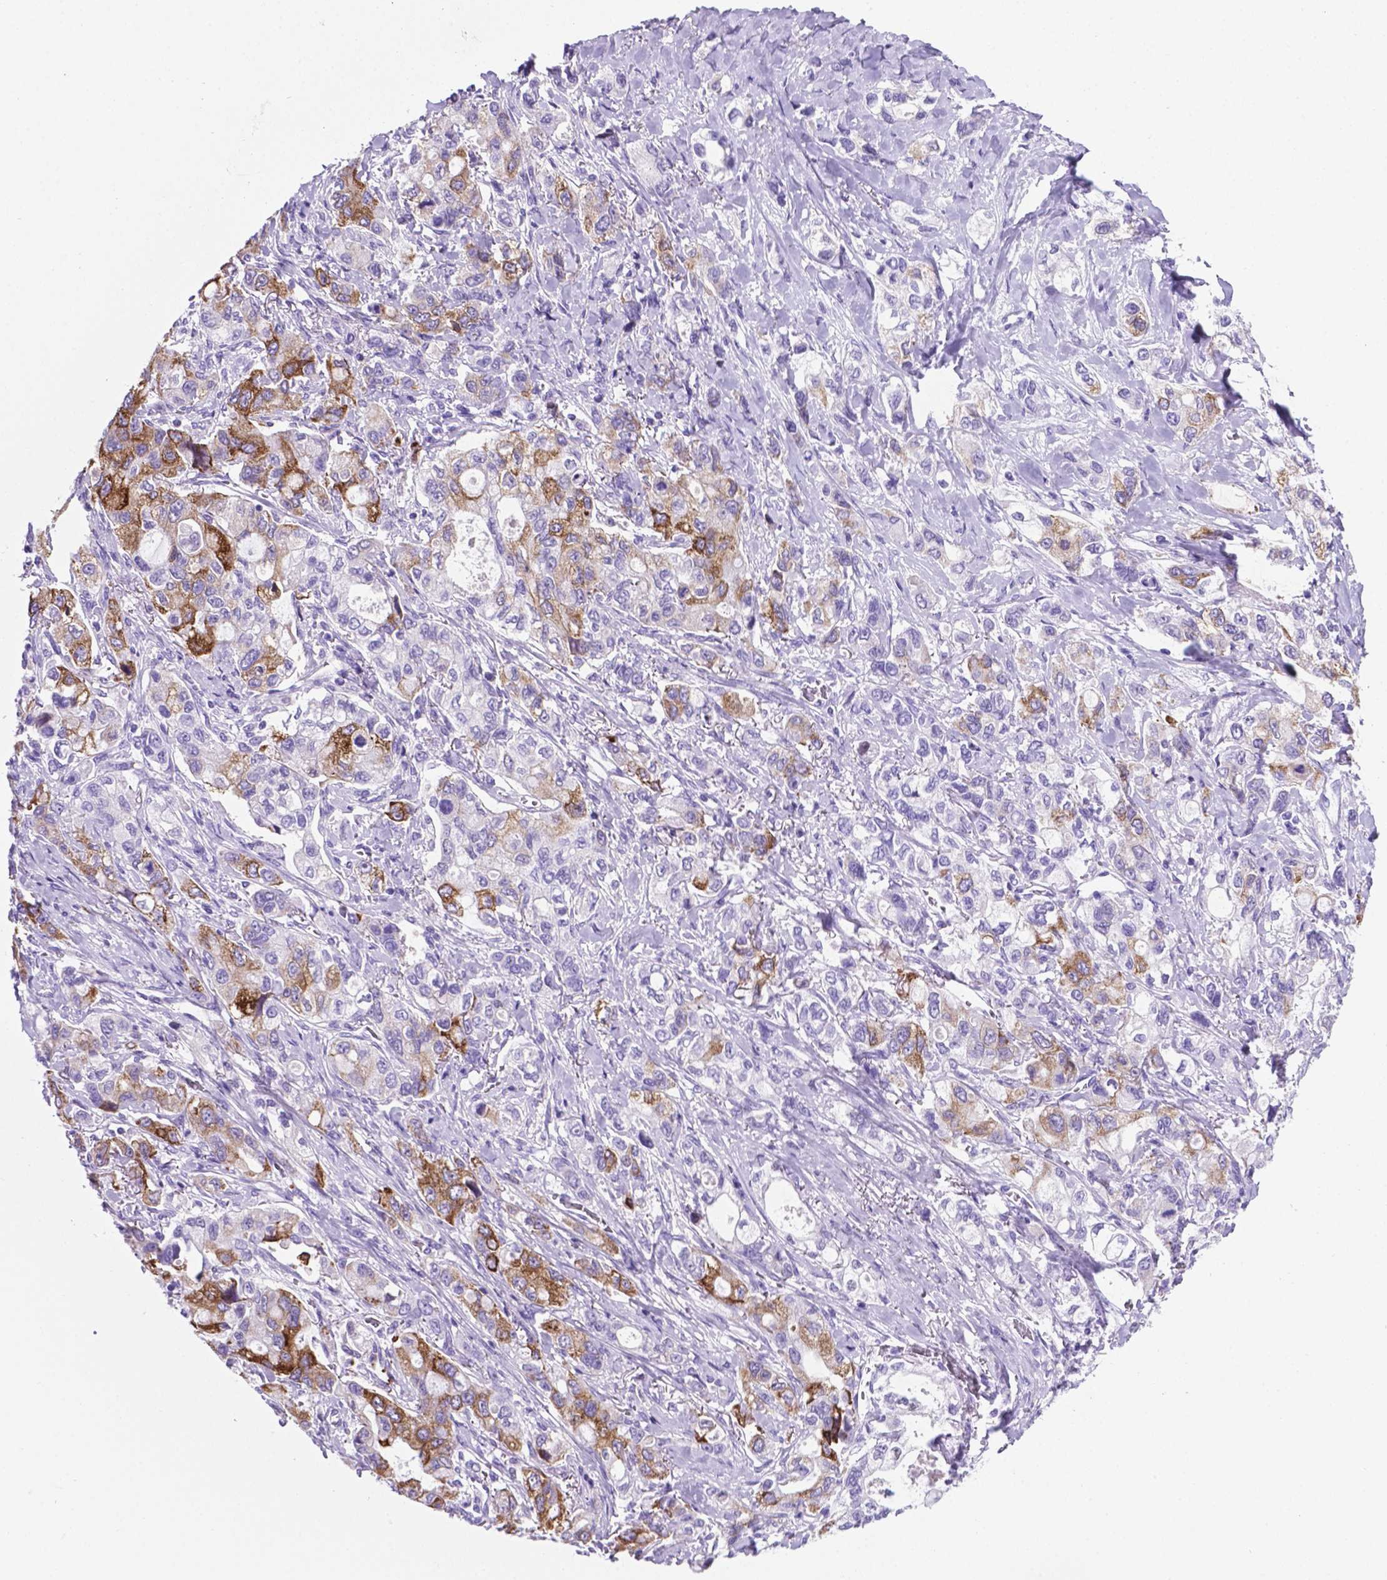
{"staining": {"intensity": "moderate", "quantity": "25%-75%", "location": "cytoplasmic/membranous"}, "tissue": "stomach cancer", "cell_type": "Tumor cells", "image_type": "cancer", "snomed": [{"axis": "morphology", "description": "Adenocarcinoma, NOS"}, {"axis": "topography", "description": "Stomach"}], "caption": "Approximately 25%-75% of tumor cells in stomach cancer exhibit moderate cytoplasmic/membranous protein staining as visualized by brown immunohistochemical staining.", "gene": "C17orf107", "patient": {"sex": "male", "age": 63}}